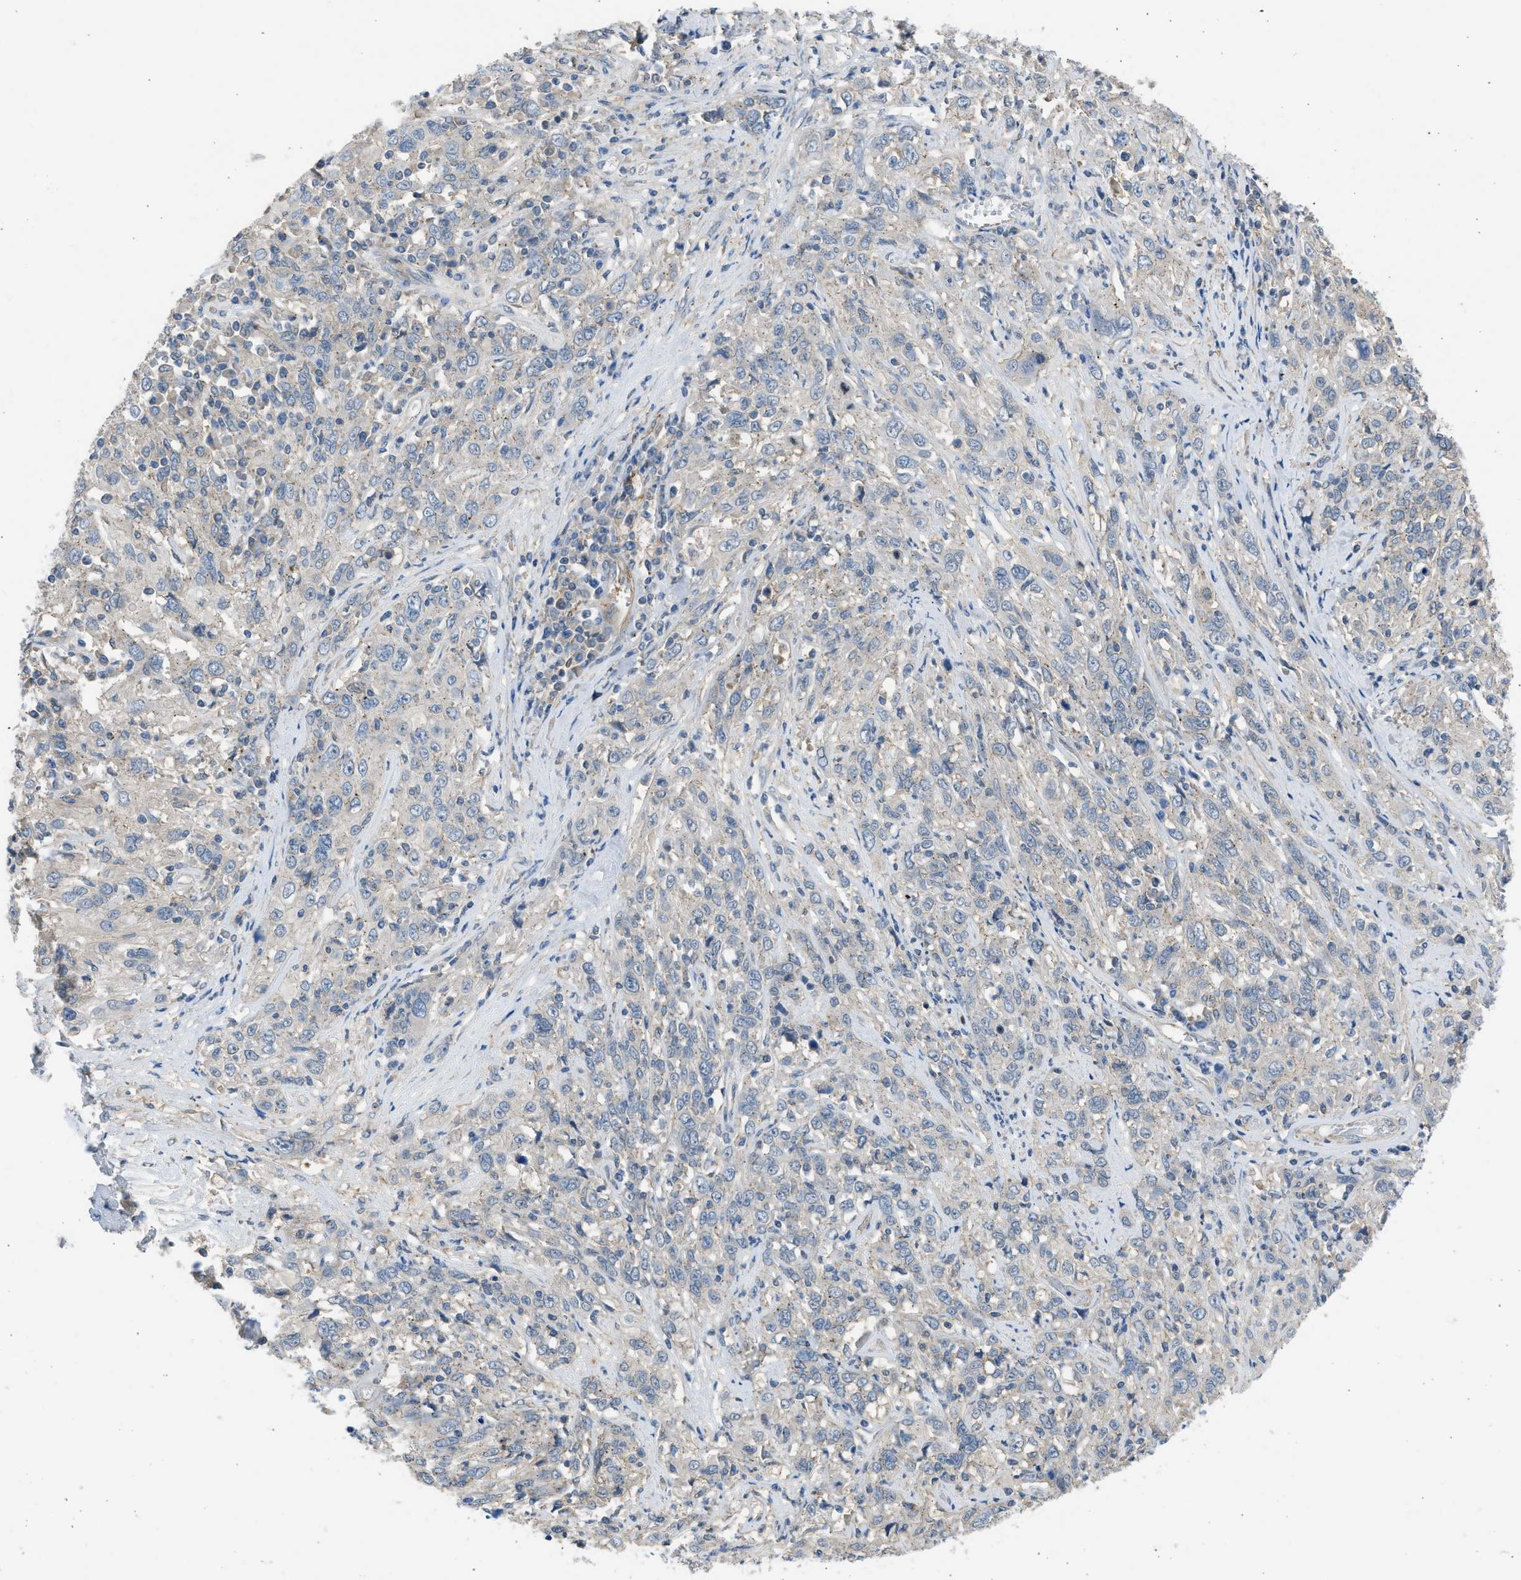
{"staining": {"intensity": "negative", "quantity": "none", "location": "none"}, "tissue": "cervical cancer", "cell_type": "Tumor cells", "image_type": "cancer", "snomed": [{"axis": "morphology", "description": "Squamous cell carcinoma, NOS"}, {"axis": "topography", "description": "Cervix"}], "caption": "Immunohistochemistry histopathology image of neoplastic tissue: cervical cancer (squamous cell carcinoma) stained with DAB (3,3'-diaminobenzidine) shows no significant protein staining in tumor cells.", "gene": "PCNX3", "patient": {"sex": "female", "age": 46}}